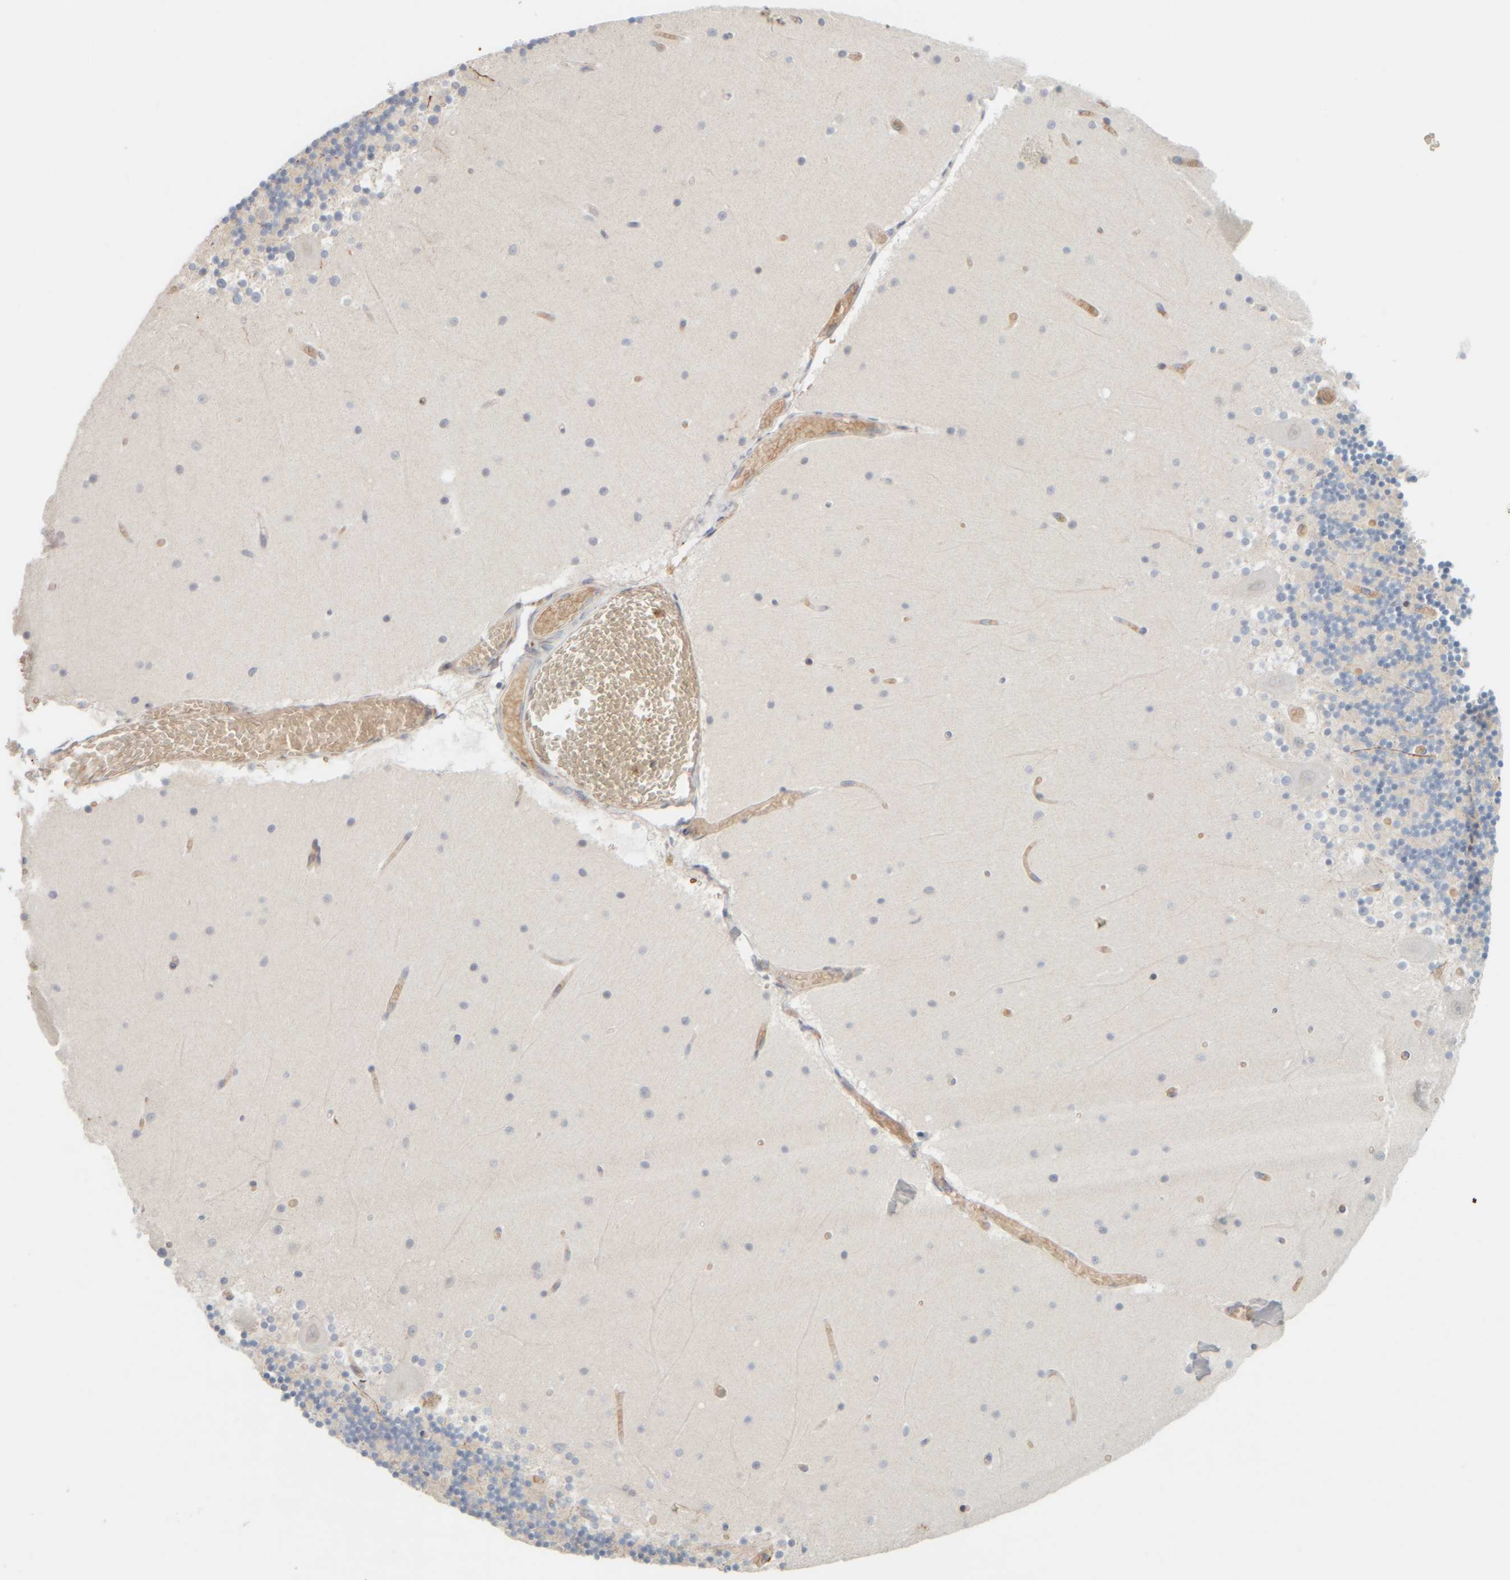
{"staining": {"intensity": "weak", "quantity": ">75%", "location": "cytoplasmic/membranous"}, "tissue": "cerebellum", "cell_type": "Cells in granular layer", "image_type": "normal", "snomed": [{"axis": "morphology", "description": "Normal tissue, NOS"}, {"axis": "topography", "description": "Cerebellum"}], "caption": "A high-resolution micrograph shows immunohistochemistry (IHC) staining of normal cerebellum, which reveals weak cytoplasmic/membranous expression in approximately >75% of cells in granular layer. (Brightfield microscopy of DAB IHC at high magnification).", "gene": "AARSD1", "patient": {"sex": "female", "age": 28}}